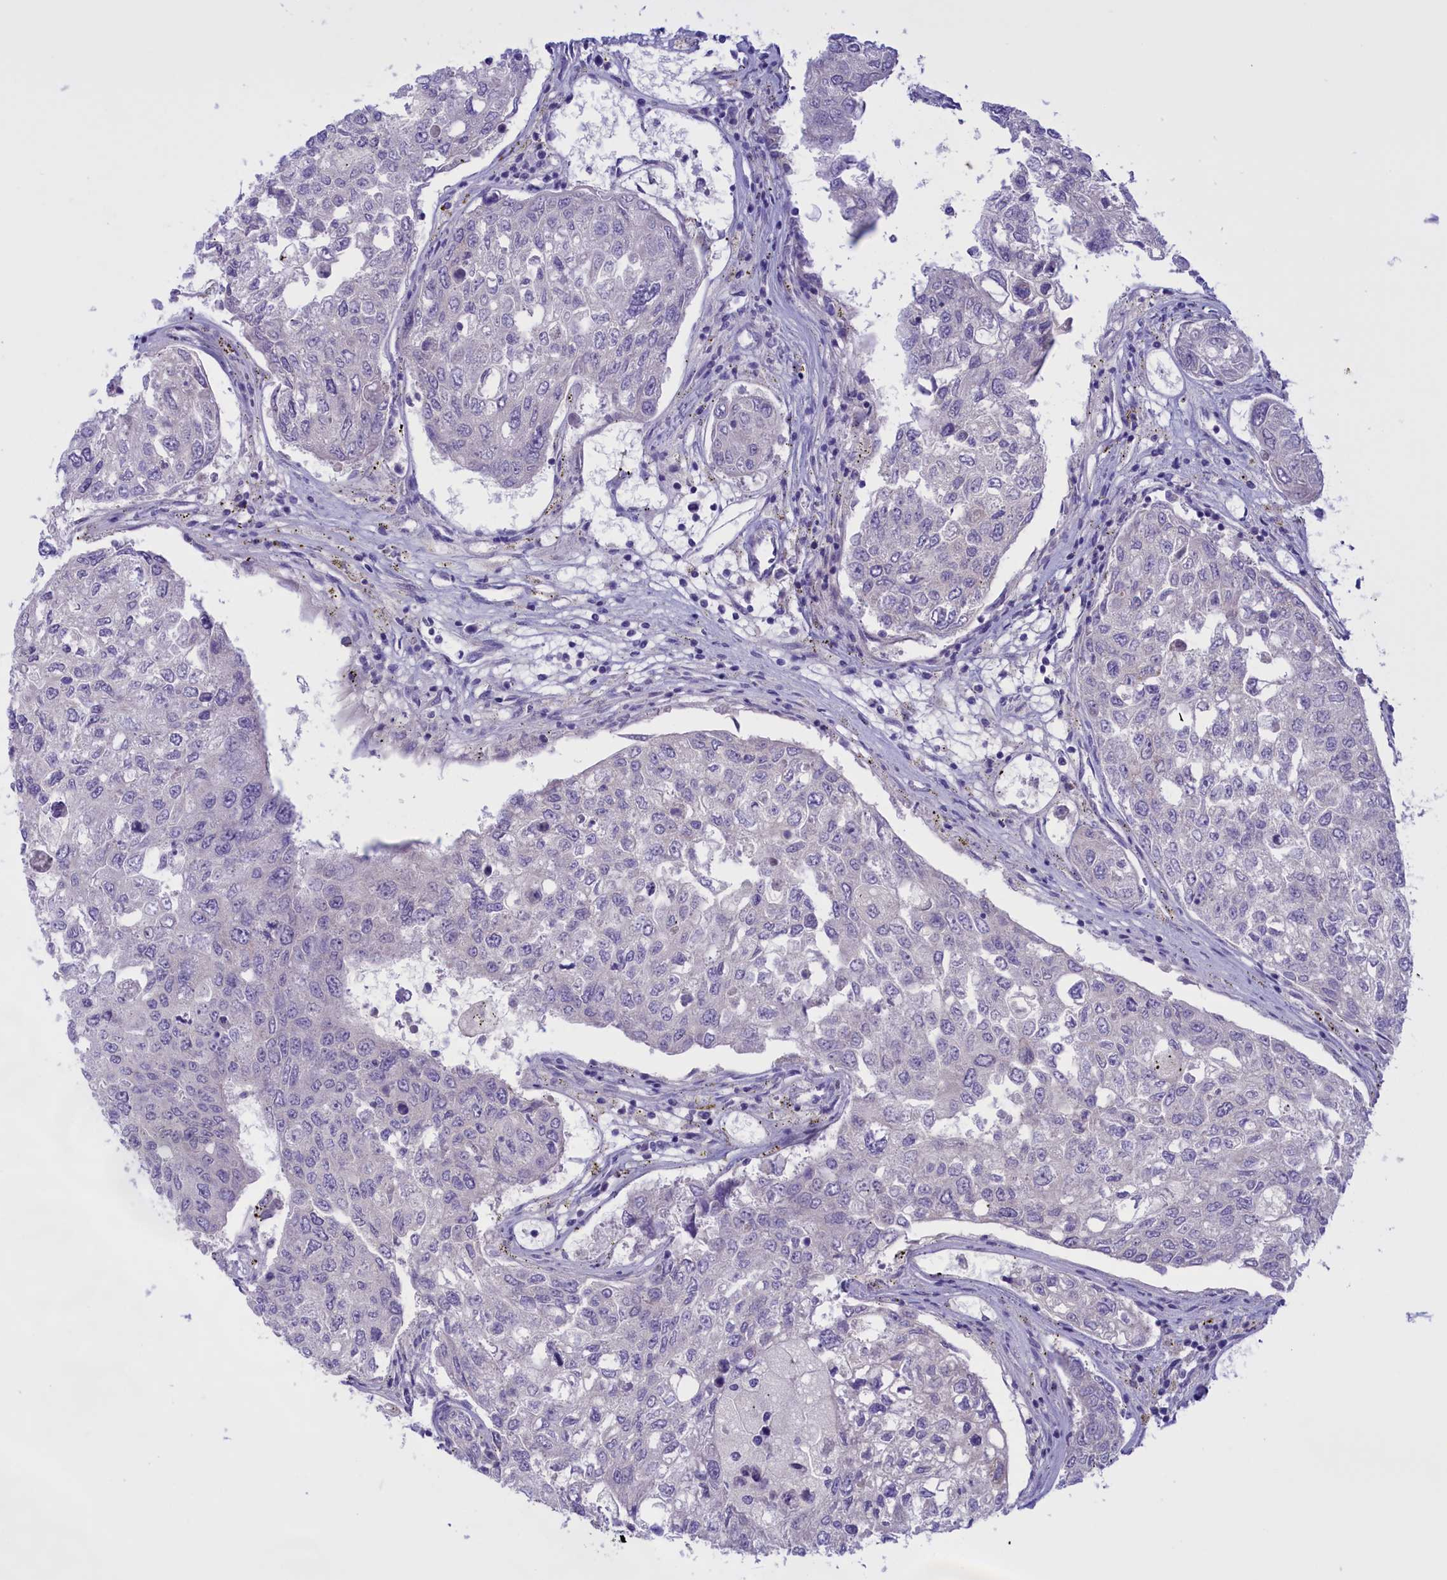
{"staining": {"intensity": "negative", "quantity": "none", "location": "none"}, "tissue": "urothelial cancer", "cell_type": "Tumor cells", "image_type": "cancer", "snomed": [{"axis": "morphology", "description": "Urothelial carcinoma, High grade"}, {"axis": "topography", "description": "Lymph node"}, {"axis": "topography", "description": "Urinary bladder"}], "caption": "An immunohistochemistry (IHC) photomicrograph of urothelial cancer is shown. There is no staining in tumor cells of urothelial cancer.", "gene": "PROK2", "patient": {"sex": "male", "age": 51}}